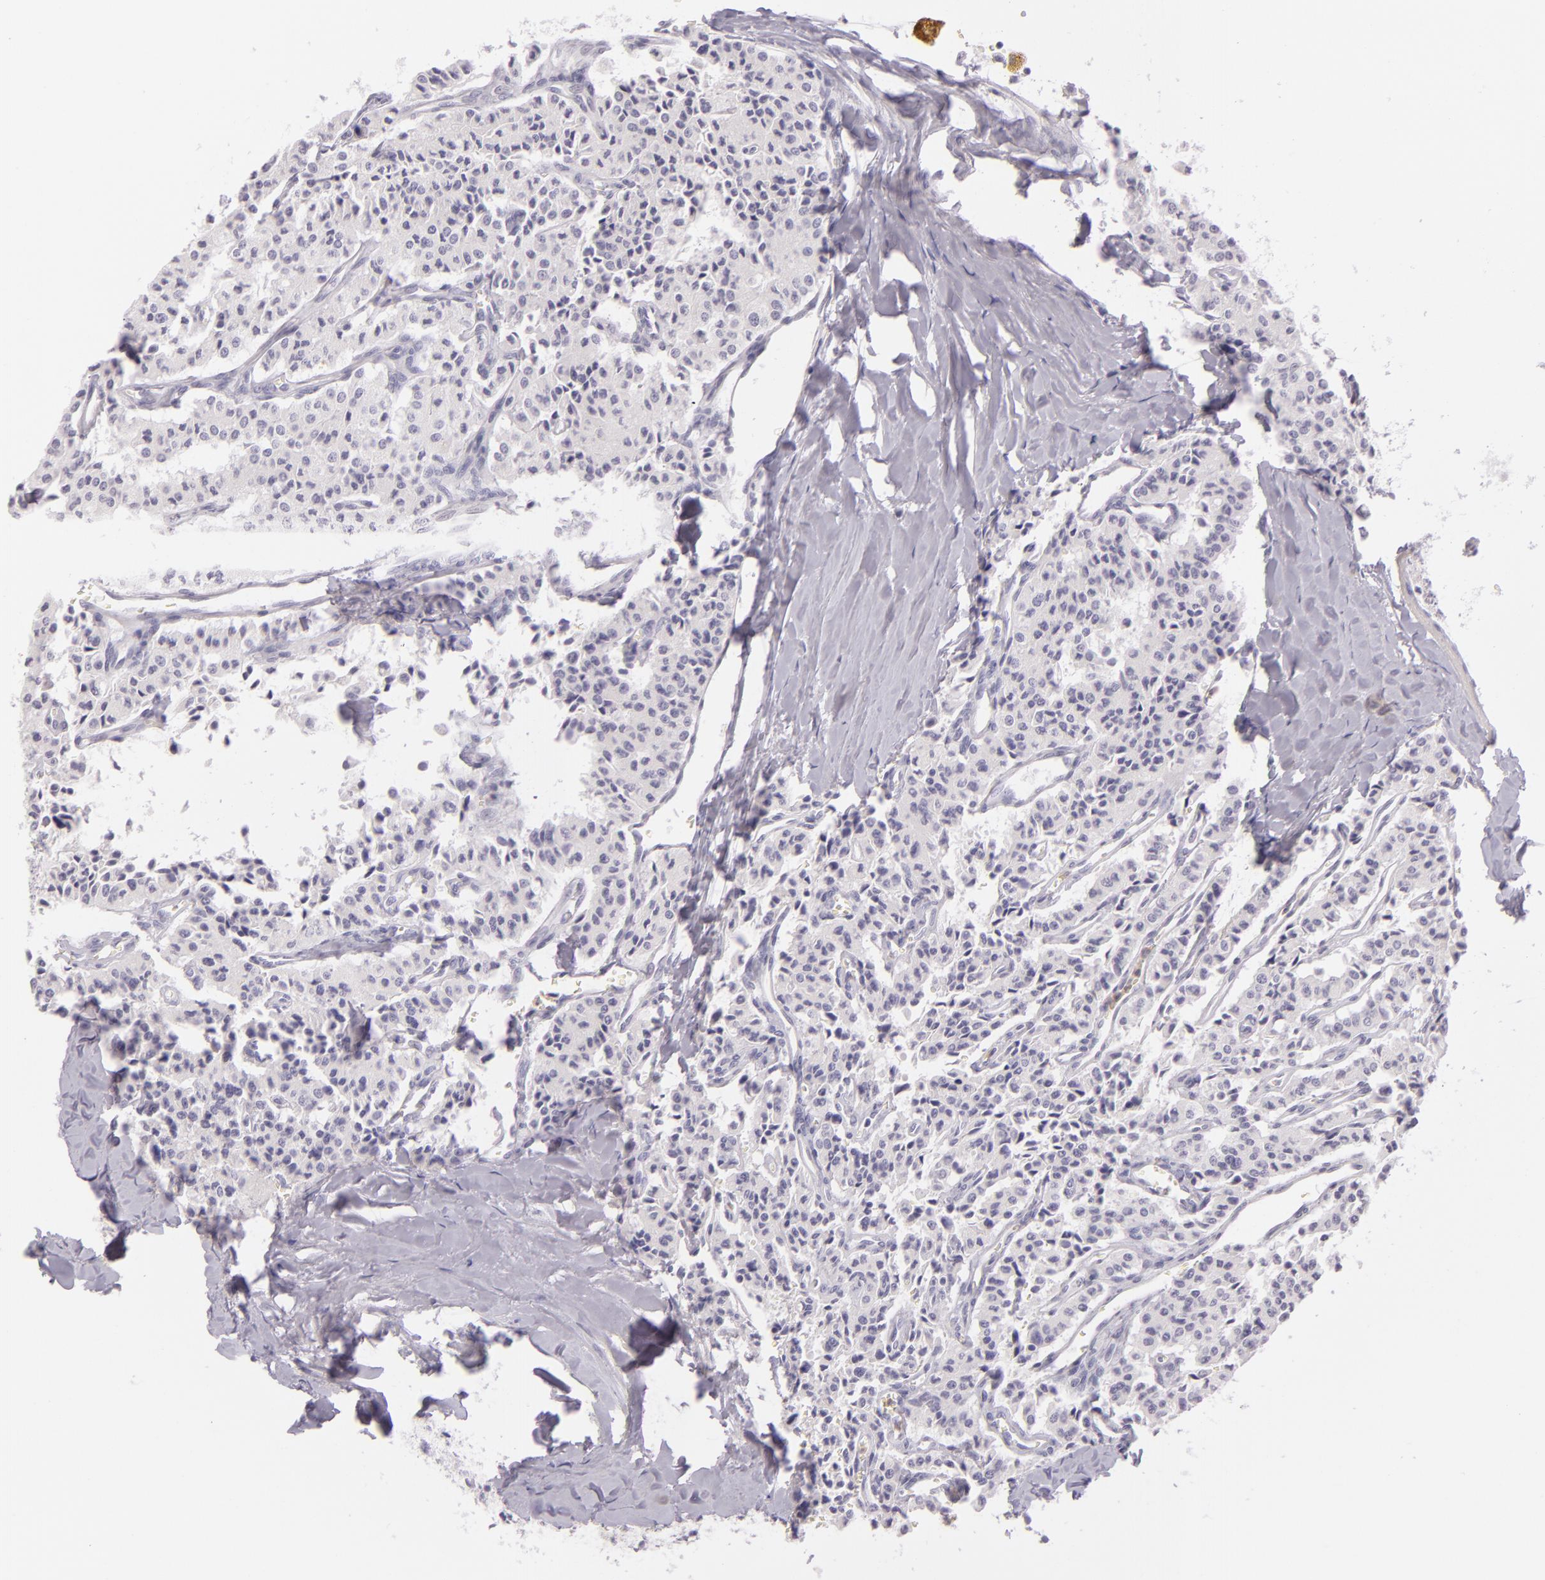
{"staining": {"intensity": "negative", "quantity": "none", "location": "none"}, "tissue": "carcinoid", "cell_type": "Tumor cells", "image_type": "cancer", "snomed": [{"axis": "morphology", "description": "Carcinoid, malignant, NOS"}, {"axis": "topography", "description": "Bronchus"}], "caption": "Immunohistochemical staining of human carcinoid reveals no significant expression in tumor cells. Brightfield microscopy of immunohistochemistry stained with DAB (3,3'-diaminobenzidine) (brown) and hematoxylin (blue), captured at high magnification.", "gene": "CBS", "patient": {"sex": "male", "age": 55}}